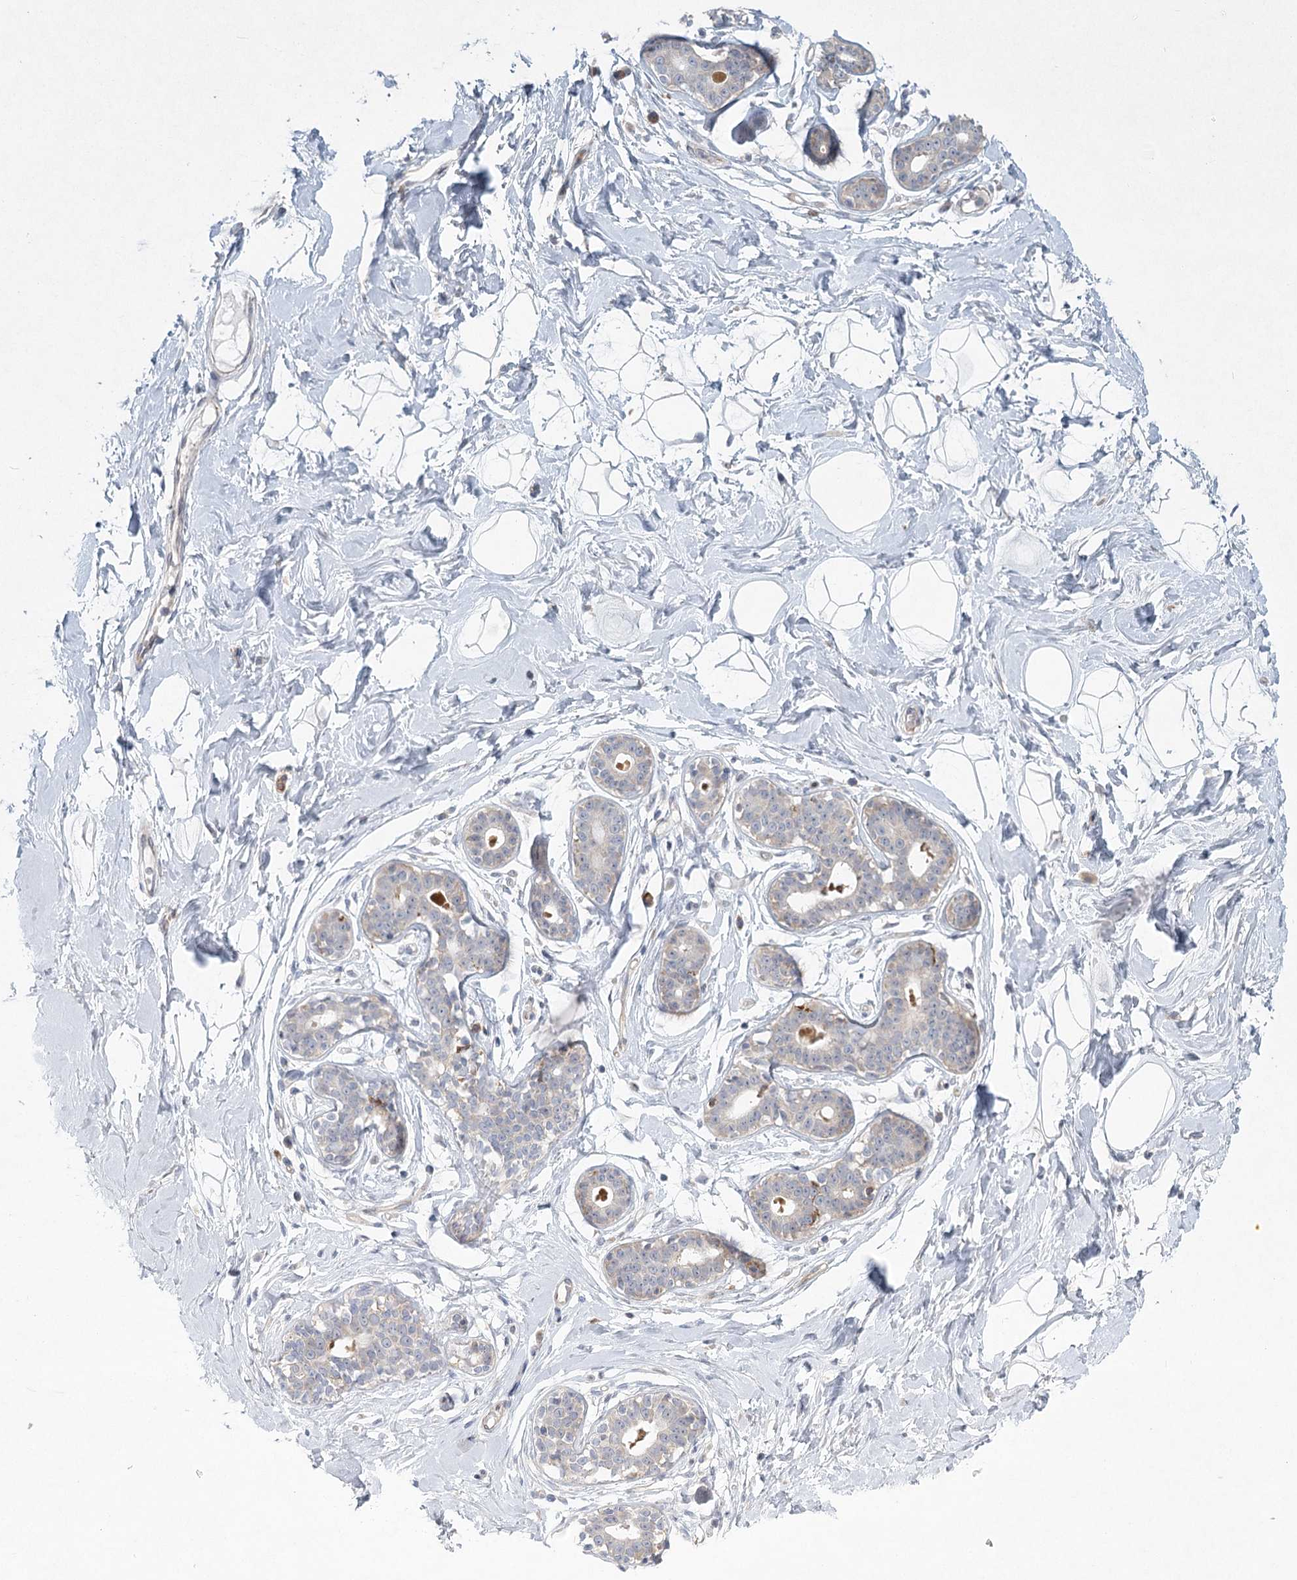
{"staining": {"intensity": "negative", "quantity": "none", "location": "none"}, "tissue": "breast", "cell_type": "Adipocytes", "image_type": "normal", "snomed": [{"axis": "morphology", "description": "Normal tissue, NOS"}, {"axis": "morphology", "description": "Adenoma, NOS"}, {"axis": "topography", "description": "Breast"}], "caption": "A micrograph of human breast is negative for staining in adipocytes. (Stains: DAB immunohistochemistry with hematoxylin counter stain, Microscopy: brightfield microscopy at high magnification).", "gene": "FAM110C", "patient": {"sex": "female", "age": 23}}